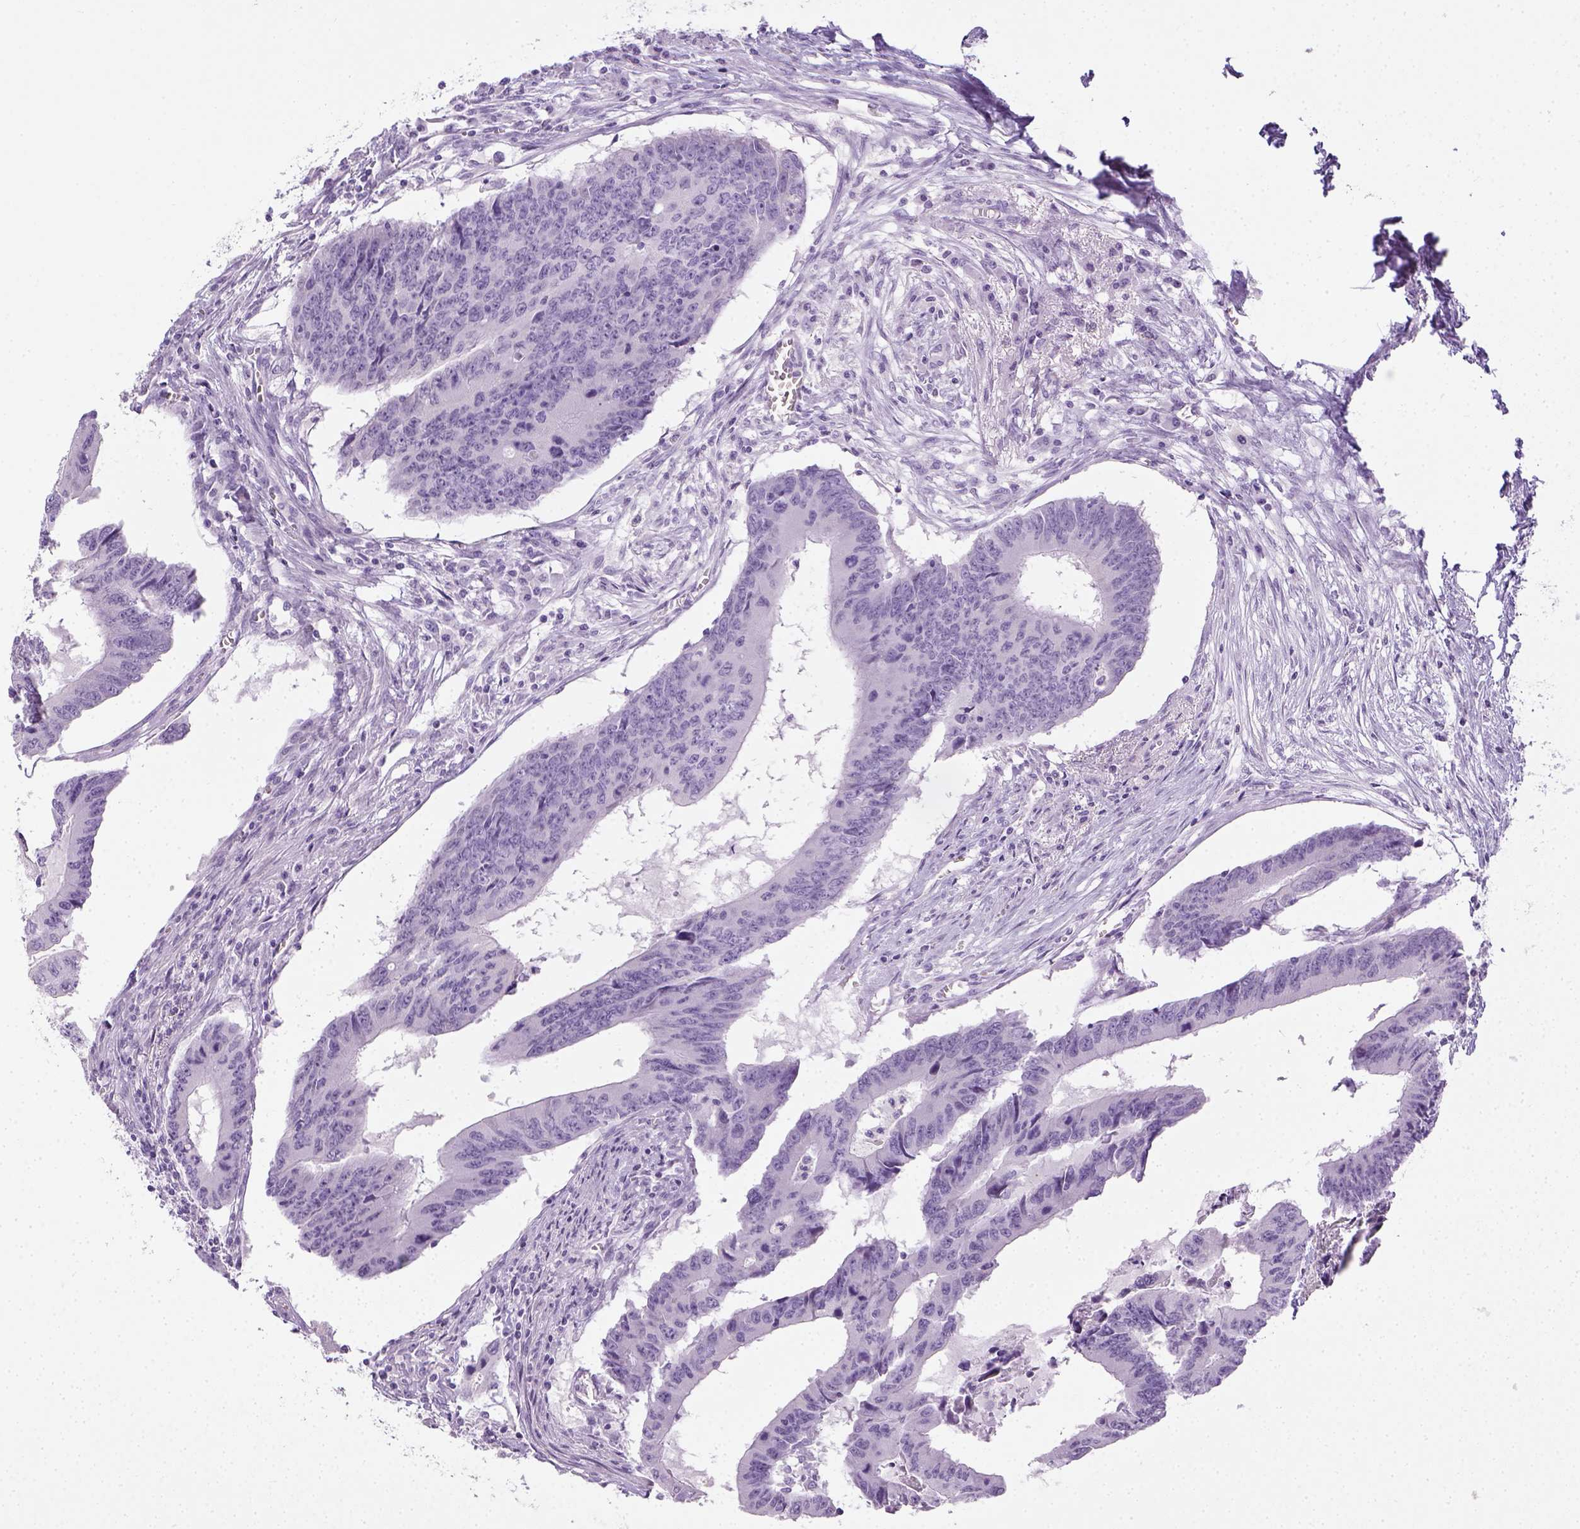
{"staining": {"intensity": "negative", "quantity": "none", "location": "none"}, "tissue": "colorectal cancer", "cell_type": "Tumor cells", "image_type": "cancer", "snomed": [{"axis": "morphology", "description": "Adenocarcinoma, NOS"}, {"axis": "topography", "description": "Colon"}], "caption": "Histopathology image shows no significant protein staining in tumor cells of colorectal adenocarcinoma.", "gene": "LGSN", "patient": {"sex": "male", "age": 53}}